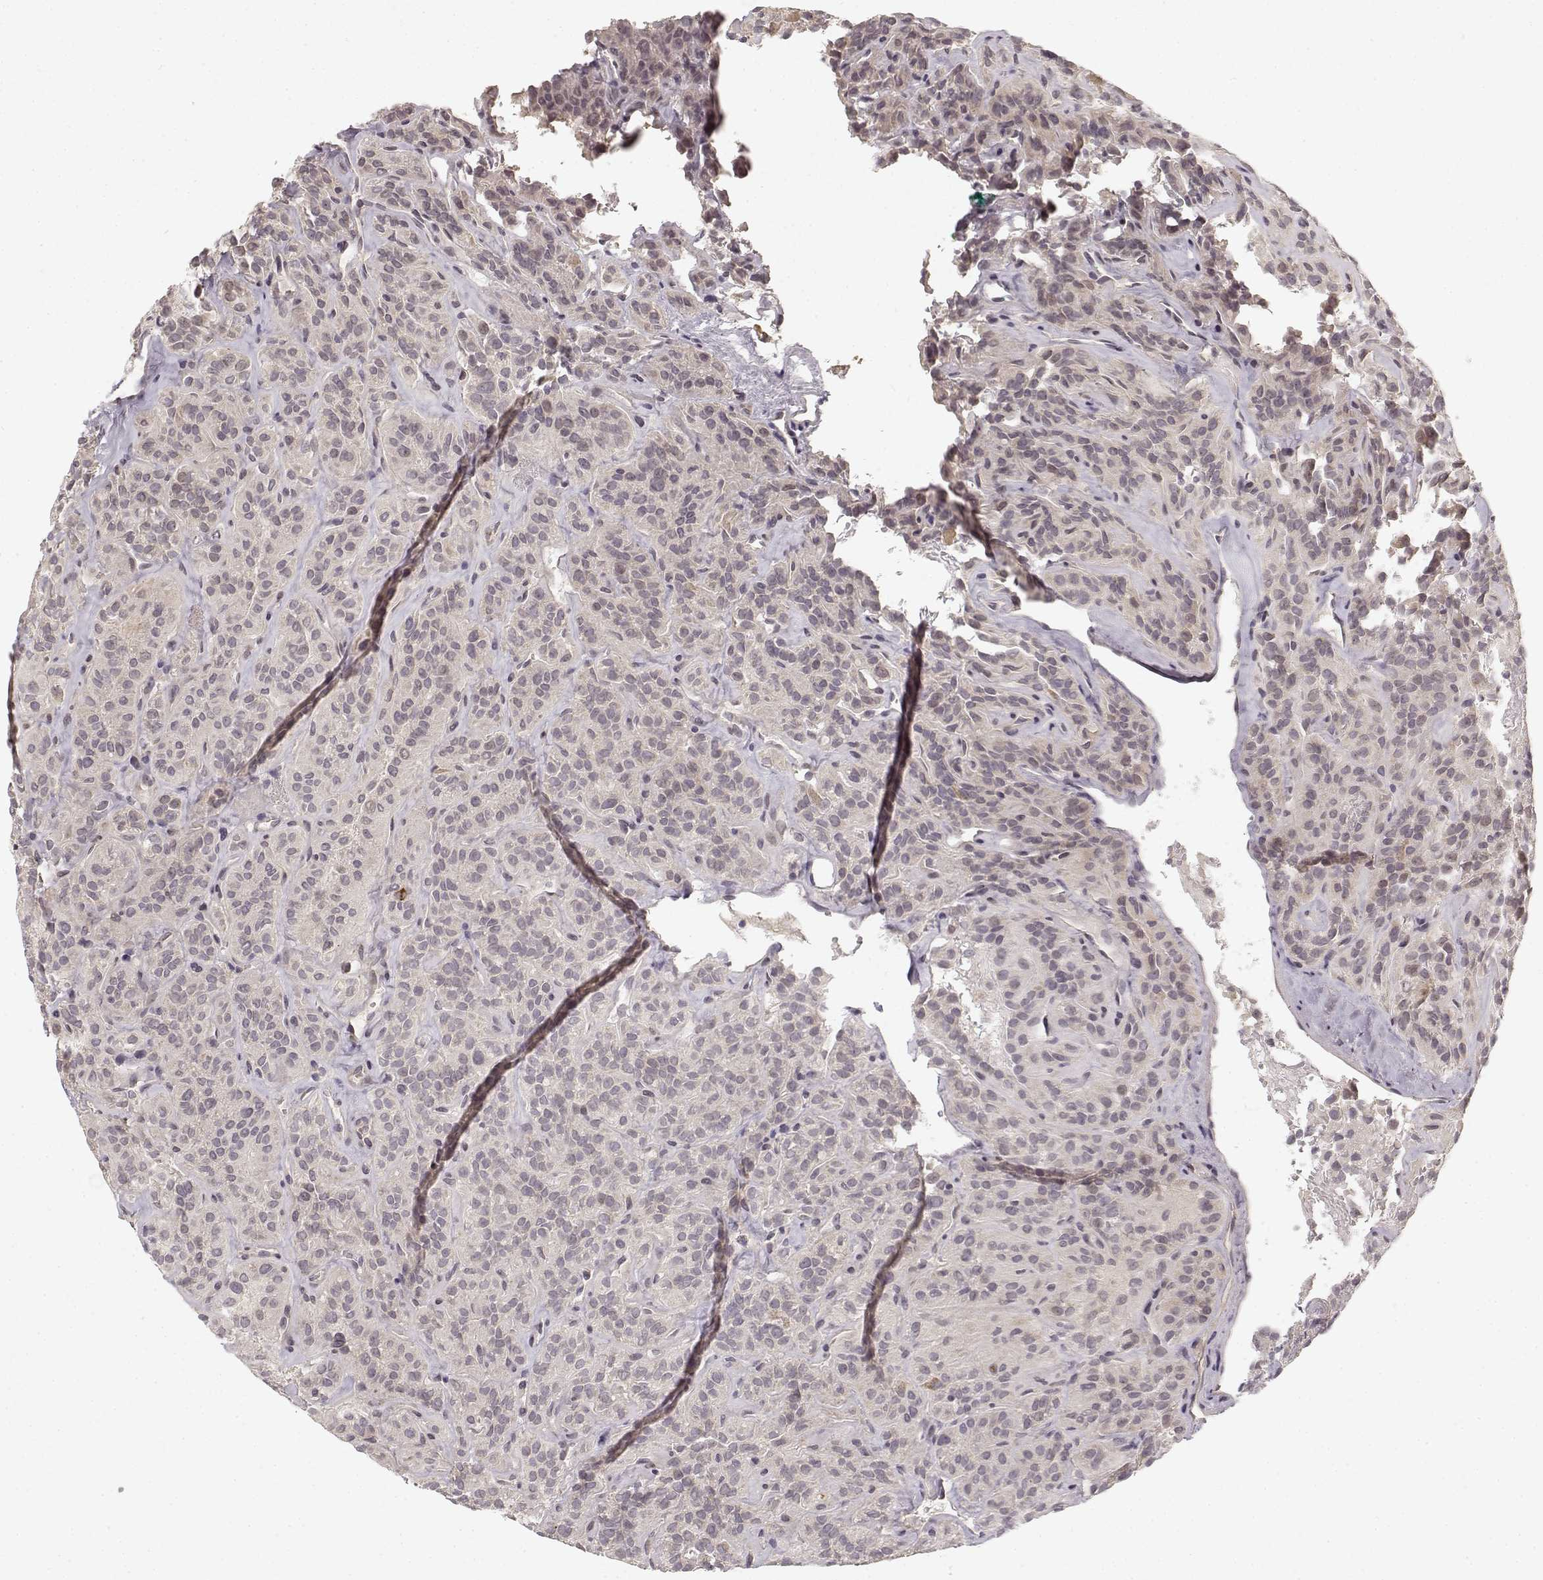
{"staining": {"intensity": "negative", "quantity": "none", "location": "none"}, "tissue": "thyroid cancer", "cell_type": "Tumor cells", "image_type": "cancer", "snomed": [{"axis": "morphology", "description": "Papillary adenocarcinoma, NOS"}, {"axis": "topography", "description": "Thyroid gland"}], "caption": "Human thyroid cancer stained for a protein using IHC shows no positivity in tumor cells.", "gene": "MED12L", "patient": {"sex": "female", "age": 45}}